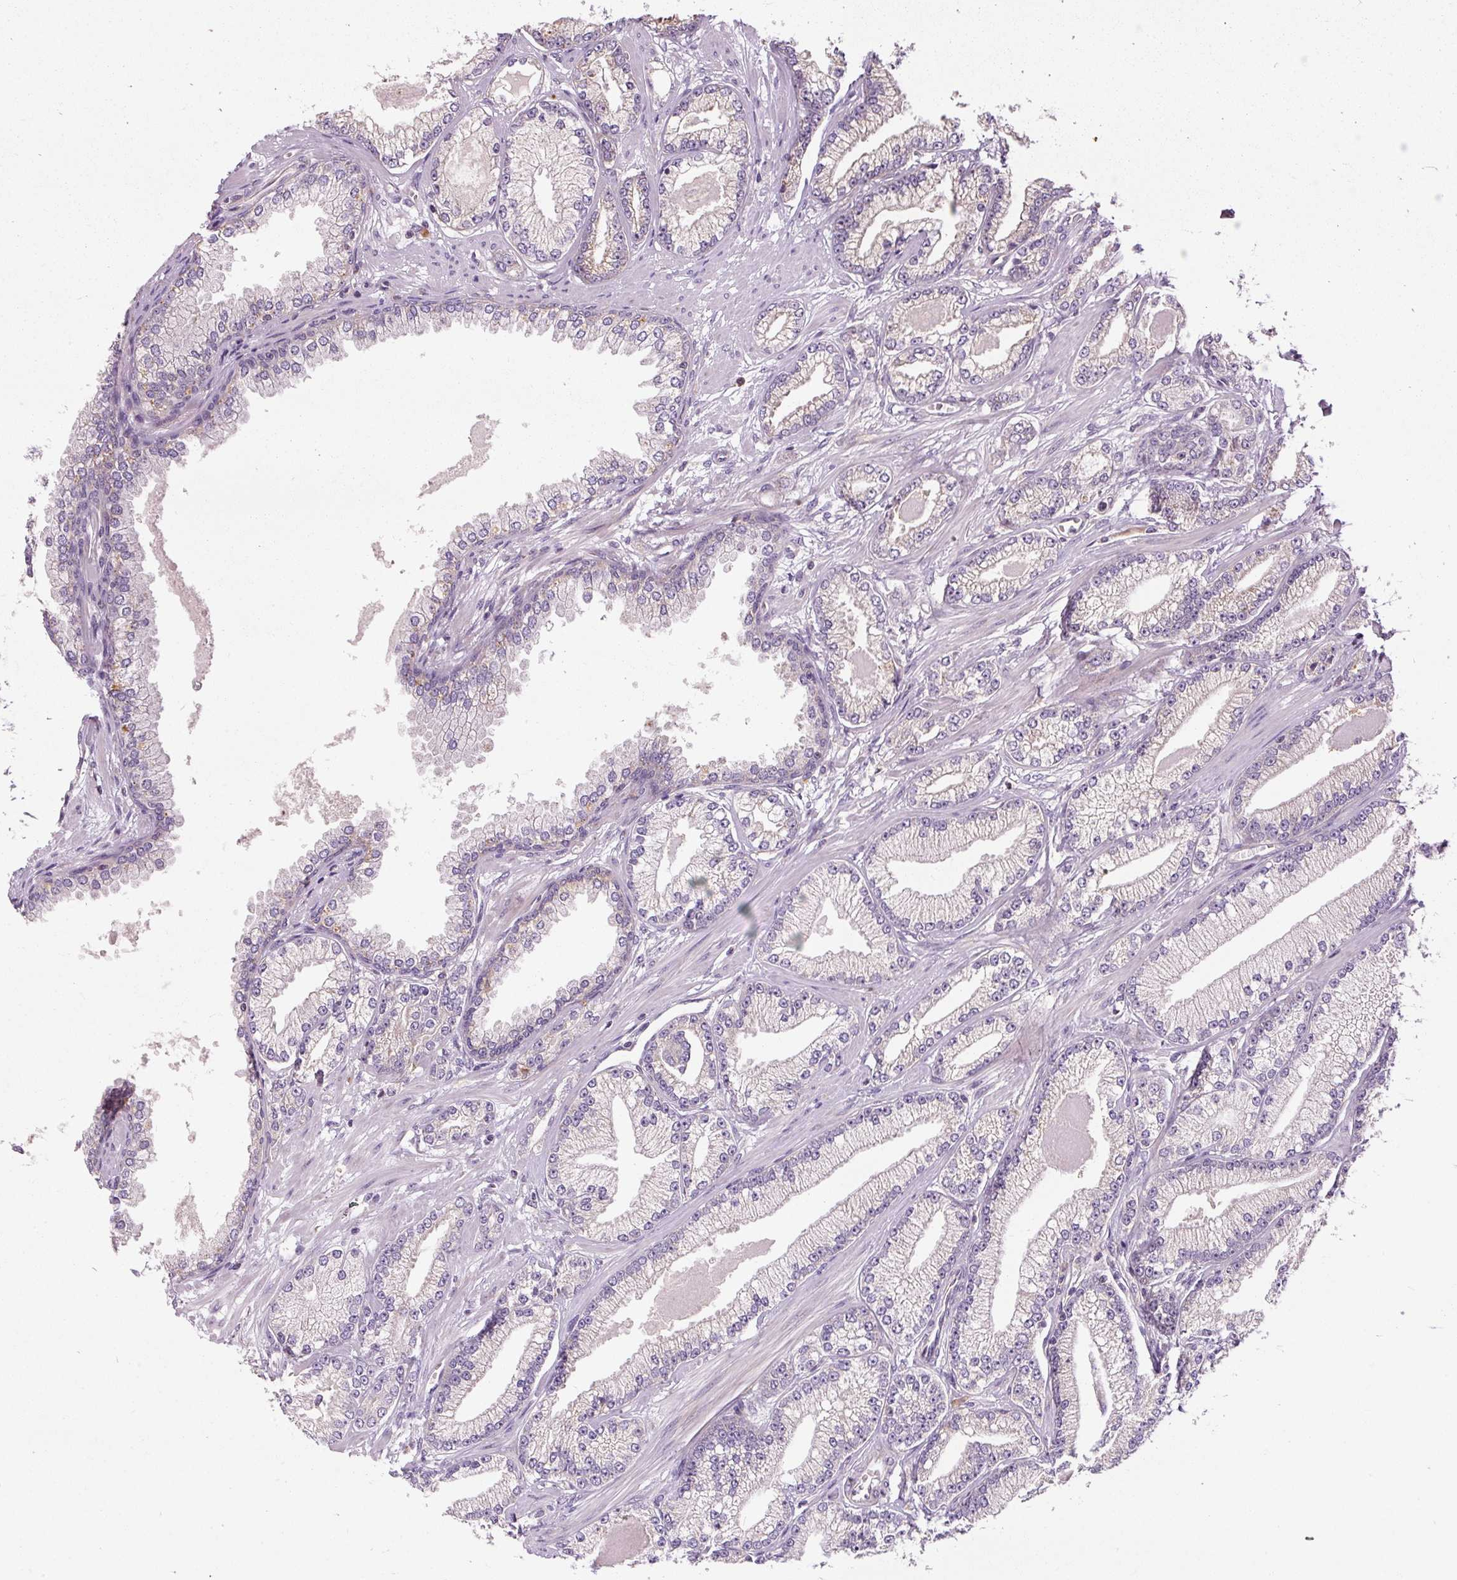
{"staining": {"intensity": "negative", "quantity": "none", "location": "none"}, "tissue": "prostate cancer", "cell_type": "Tumor cells", "image_type": "cancer", "snomed": [{"axis": "morphology", "description": "Adenocarcinoma, Low grade"}, {"axis": "topography", "description": "Prostate"}], "caption": "High magnification brightfield microscopy of prostate adenocarcinoma (low-grade) stained with DAB (brown) and counterstained with hematoxylin (blue): tumor cells show no significant positivity. The staining is performed using DAB (3,3'-diaminobenzidine) brown chromogen with nuclei counter-stained in using hematoxylin.", "gene": "PRSS48", "patient": {"sex": "male", "age": 64}}